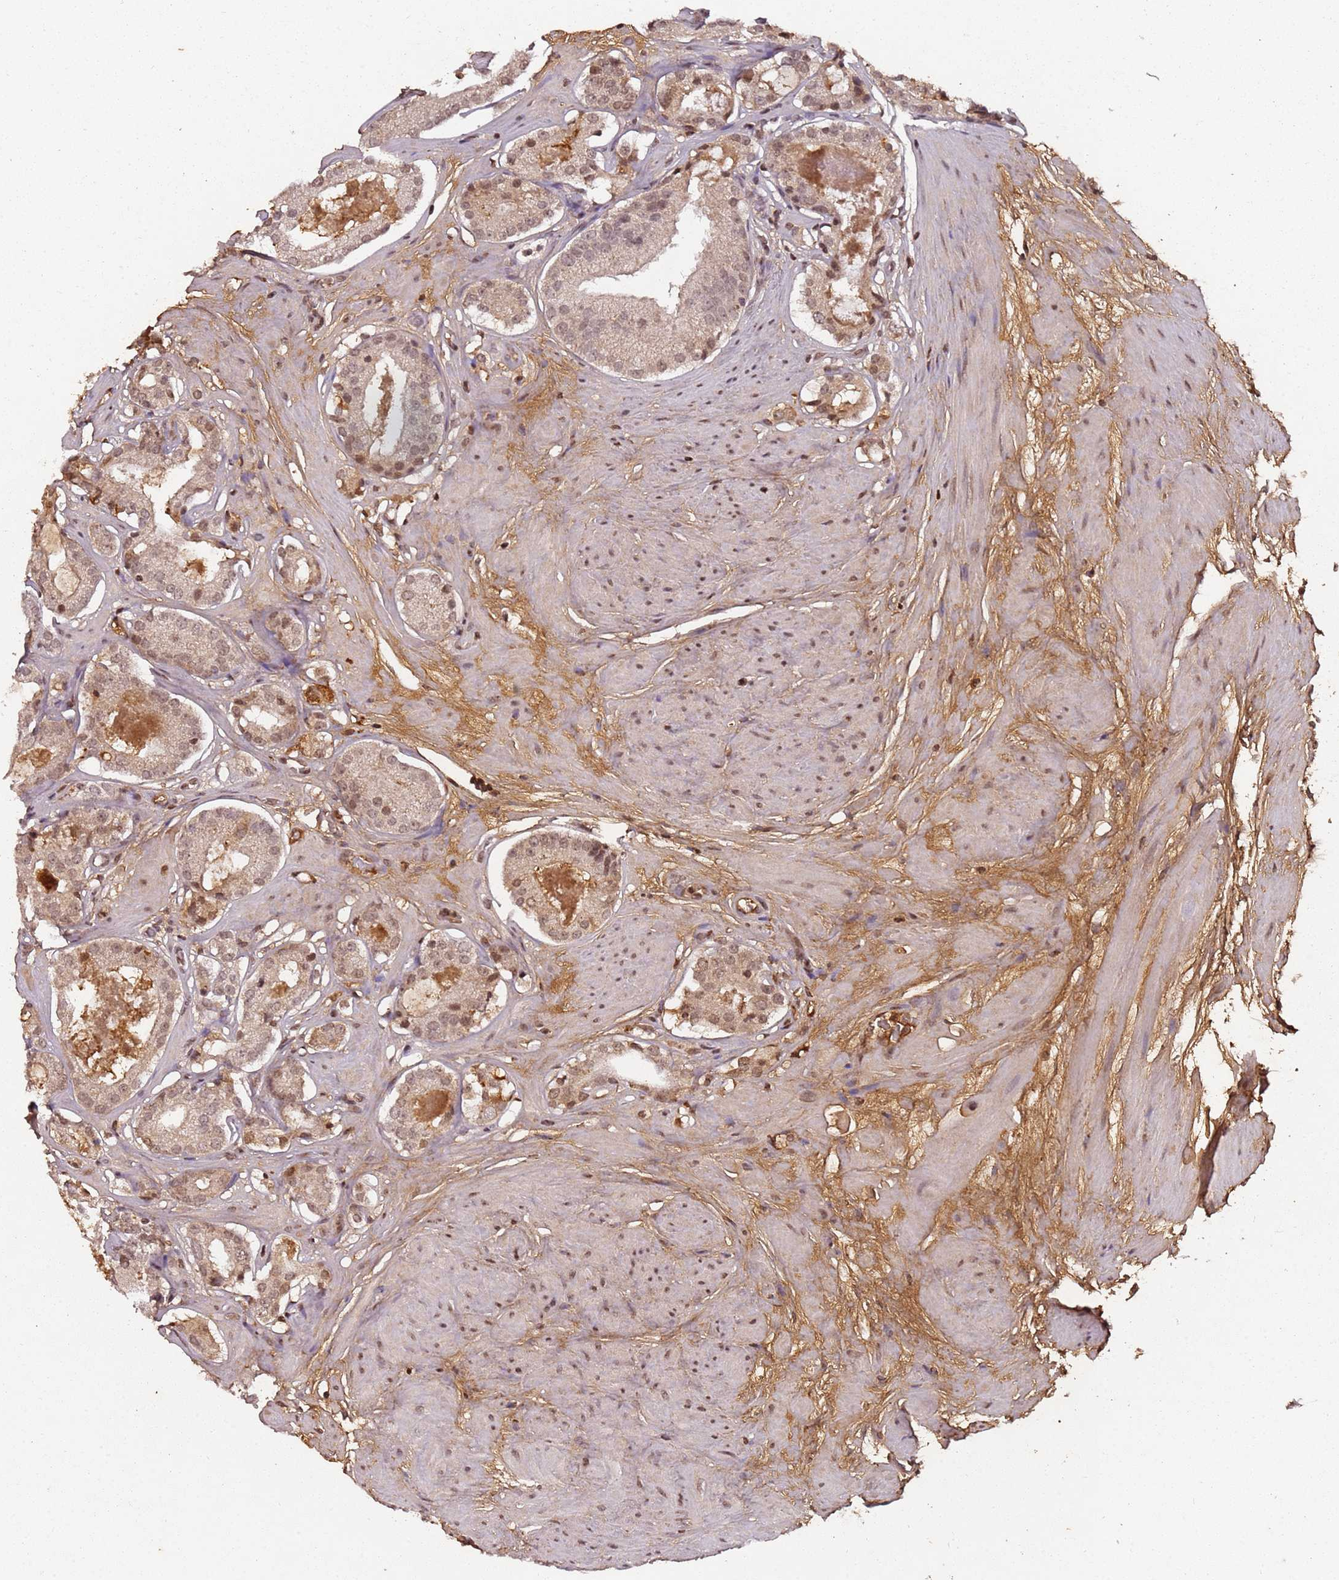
{"staining": {"intensity": "moderate", "quantity": ">75%", "location": "cytoplasmic/membranous,nuclear"}, "tissue": "prostate cancer", "cell_type": "Tumor cells", "image_type": "cancer", "snomed": [{"axis": "morphology", "description": "Adenocarcinoma, High grade"}, {"axis": "topography", "description": "Prostate"}], "caption": "A photomicrograph showing moderate cytoplasmic/membranous and nuclear staining in approximately >75% of tumor cells in prostate adenocarcinoma (high-grade), as visualized by brown immunohistochemical staining.", "gene": "COL1A2", "patient": {"sex": "male", "age": 65}}